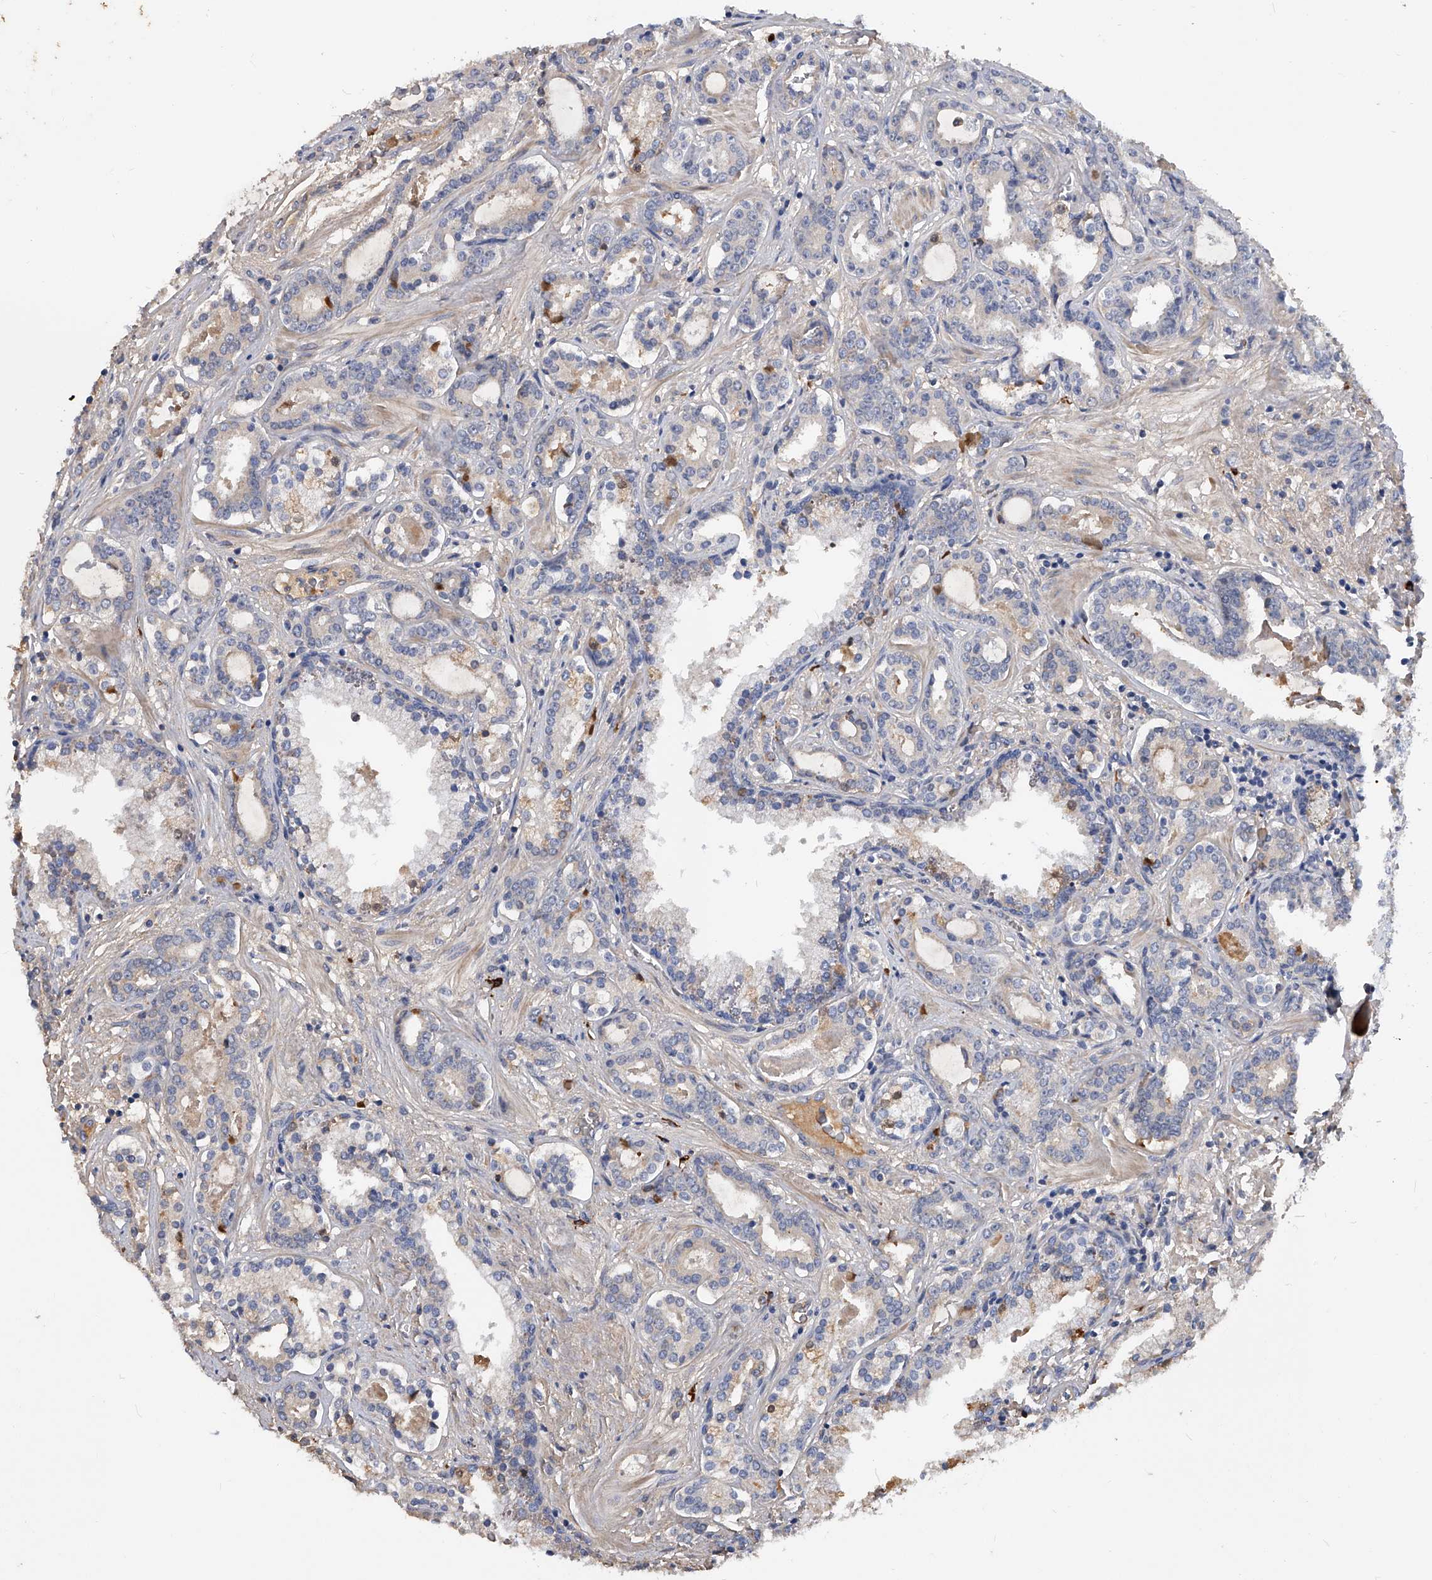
{"staining": {"intensity": "negative", "quantity": "none", "location": "none"}, "tissue": "prostate cancer", "cell_type": "Tumor cells", "image_type": "cancer", "snomed": [{"axis": "morphology", "description": "Adenocarcinoma, High grade"}, {"axis": "topography", "description": "Prostate"}], "caption": "Immunohistochemistry (IHC) photomicrograph of neoplastic tissue: human prostate cancer (high-grade adenocarcinoma) stained with DAB (3,3'-diaminobenzidine) shows no significant protein expression in tumor cells.", "gene": "ZNF25", "patient": {"sex": "male", "age": 58}}